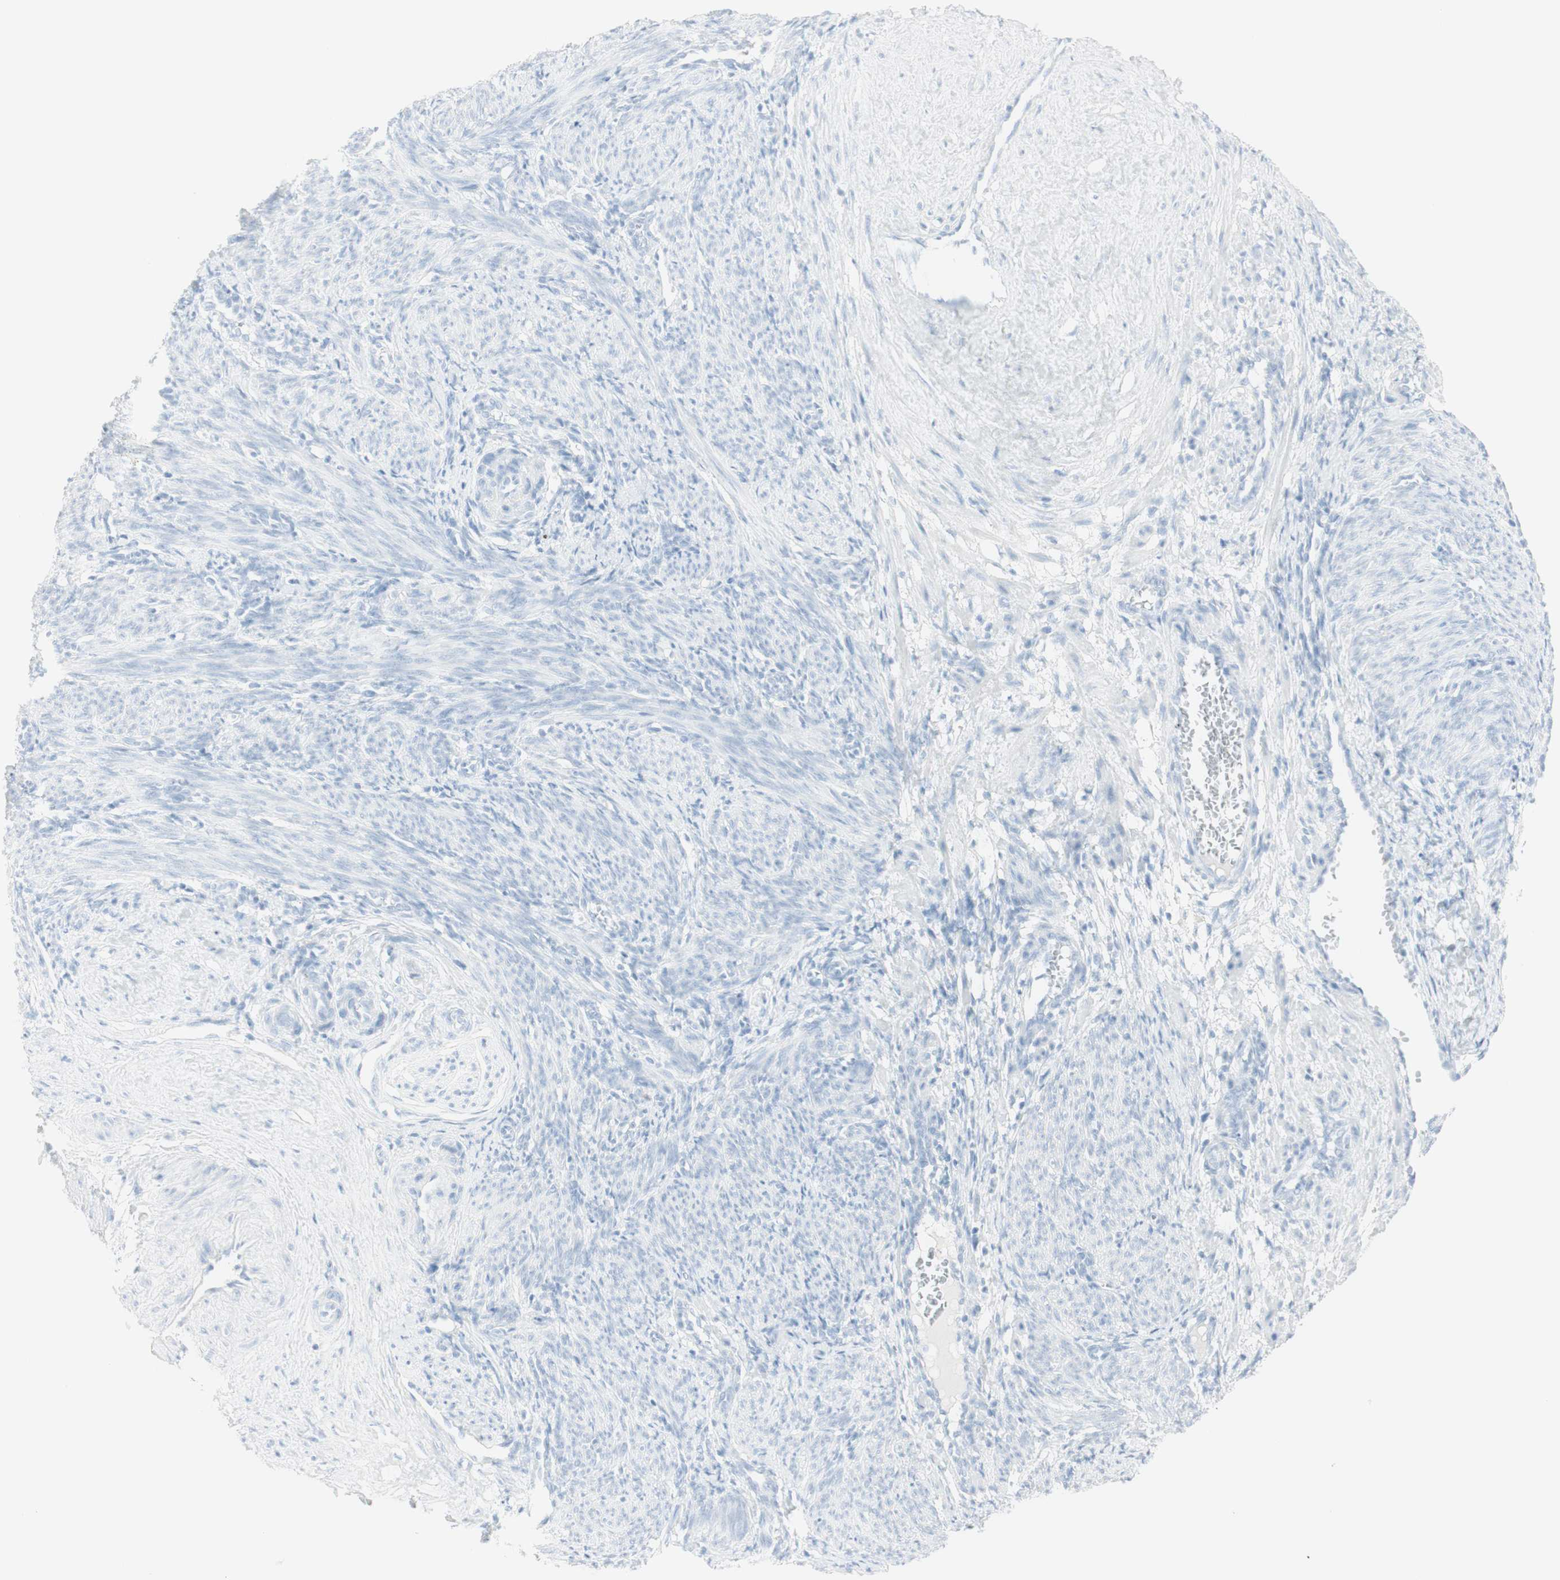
{"staining": {"intensity": "negative", "quantity": "none", "location": "none"}, "tissue": "smooth muscle", "cell_type": "Smooth muscle cells", "image_type": "normal", "snomed": [{"axis": "morphology", "description": "Normal tissue, NOS"}, {"axis": "topography", "description": "Endometrium"}], "caption": "Immunohistochemistry (IHC) of unremarkable smooth muscle reveals no positivity in smooth muscle cells. Nuclei are stained in blue.", "gene": "NAPSA", "patient": {"sex": "female", "age": 33}}